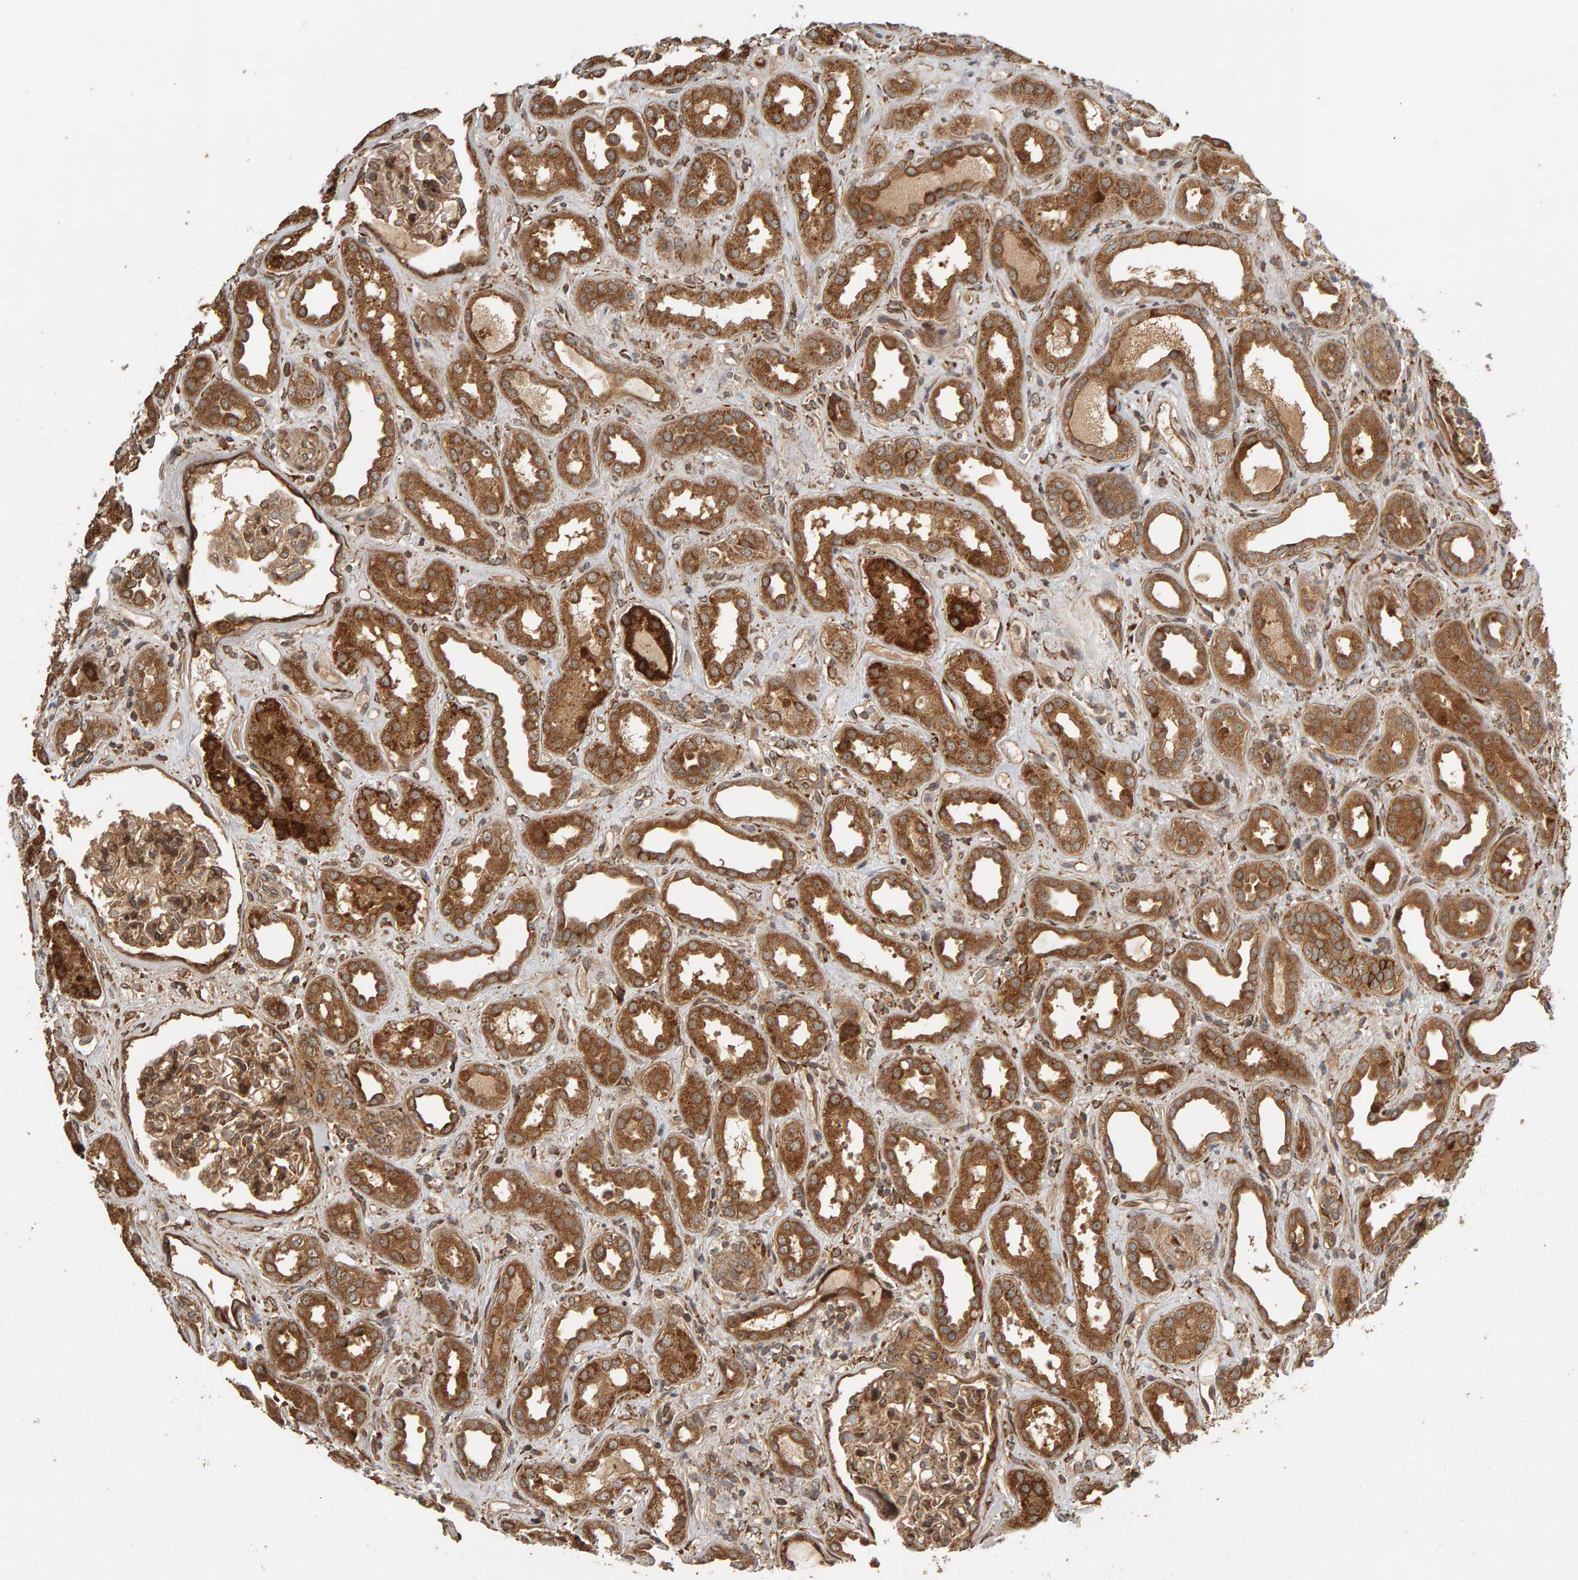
{"staining": {"intensity": "moderate", "quantity": ">75%", "location": "cytoplasmic/membranous"}, "tissue": "kidney", "cell_type": "Cells in glomeruli", "image_type": "normal", "snomed": [{"axis": "morphology", "description": "Normal tissue, NOS"}, {"axis": "topography", "description": "Kidney"}], "caption": "Immunohistochemistry (IHC) of unremarkable human kidney exhibits medium levels of moderate cytoplasmic/membranous positivity in about >75% of cells in glomeruli.", "gene": "ZFAND1", "patient": {"sex": "male", "age": 59}}